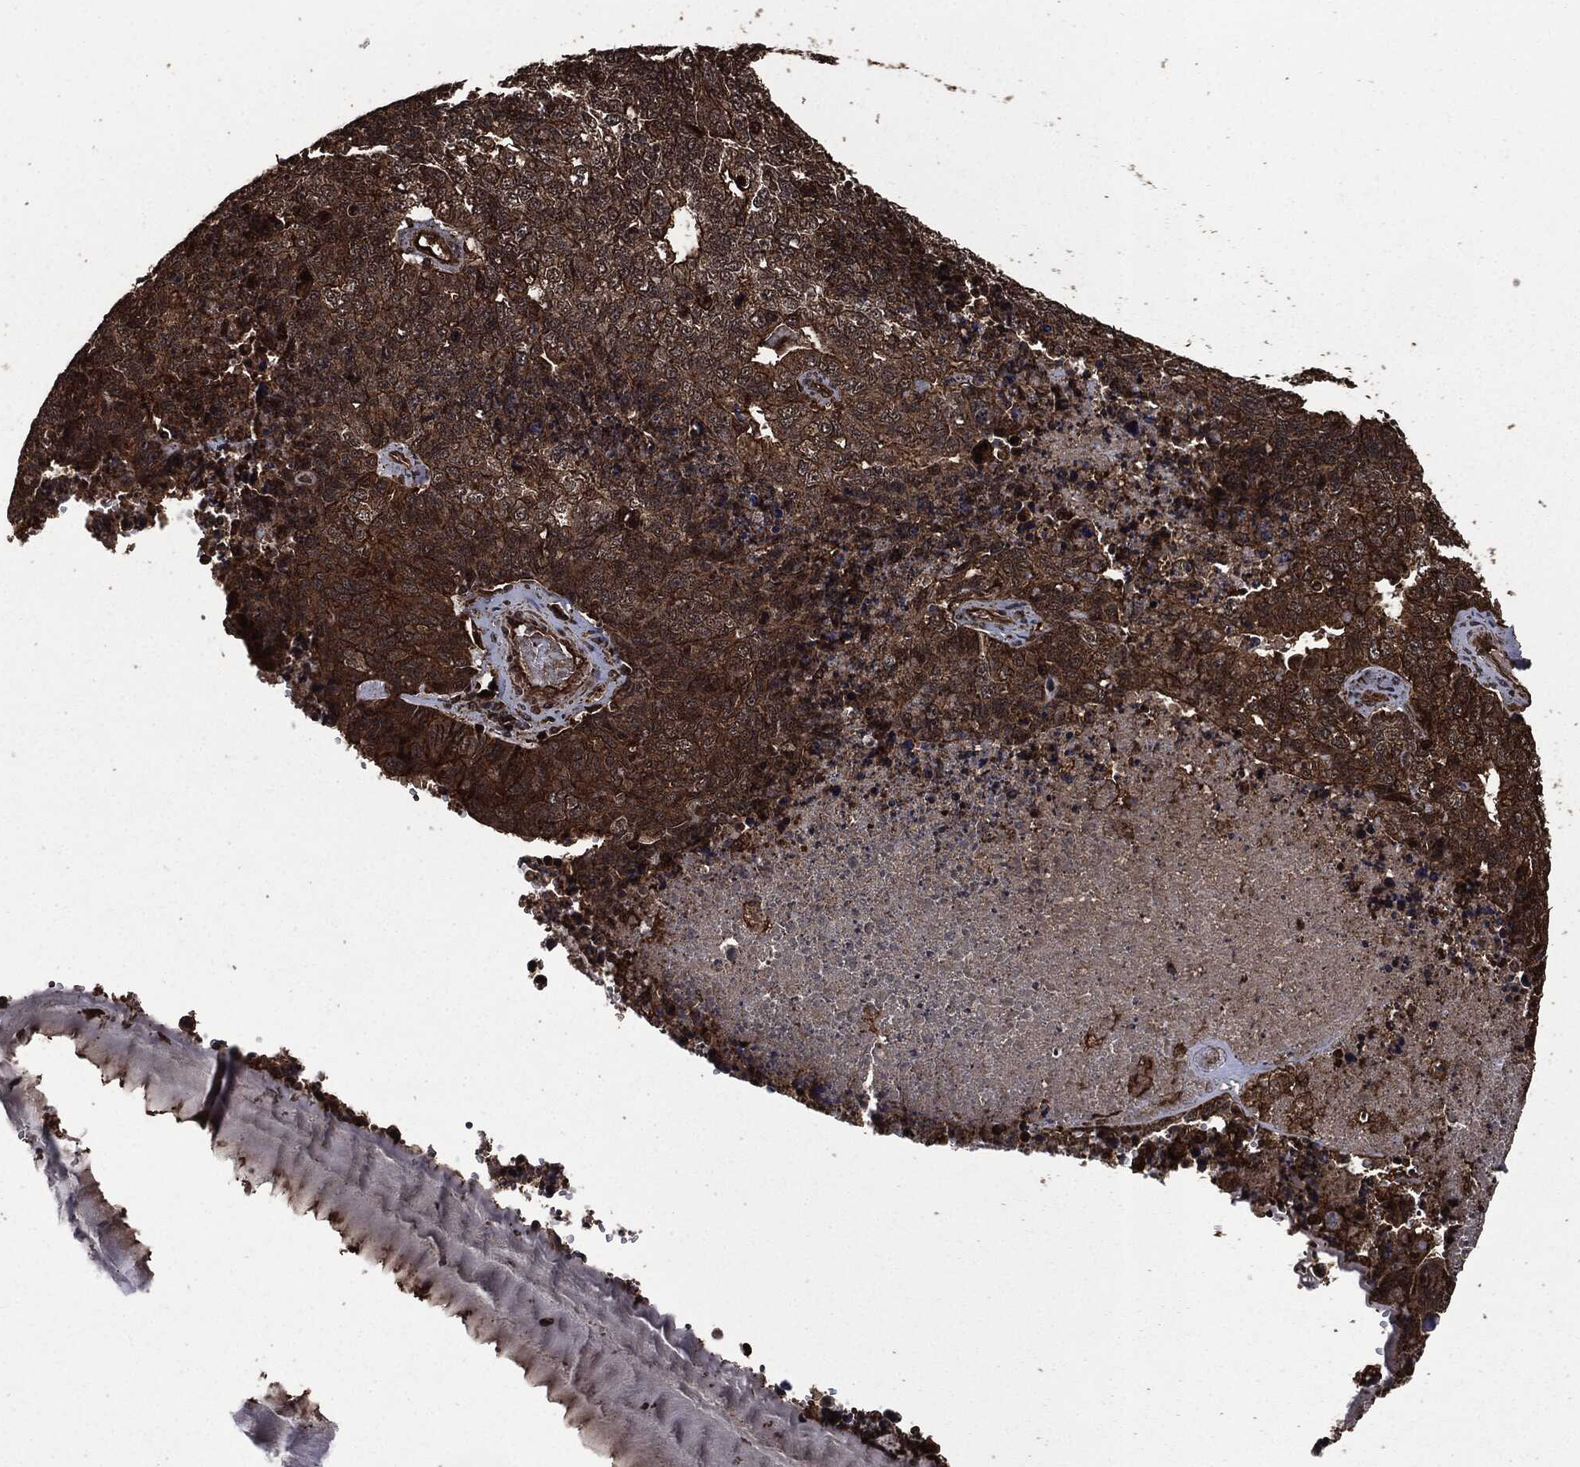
{"staining": {"intensity": "strong", "quantity": ">75%", "location": "cytoplasmic/membranous"}, "tissue": "cervical cancer", "cell_type": "Tumor cells", "image_type": "cancer", "snomed": [{"axis": "morphology", "description": "Squamous cell carcinoma, NOS"}, {"axis": "topography", "description": "Cervix"}], "caption": "Immunohistochemical staining of squamous cell carcinoma (cervical) exhibits strong cytoplasmic/membranous protein staining in about >75% of tumor cells.", "gene": "HRAS", "patient": {"sex": "female", "age": 63}}